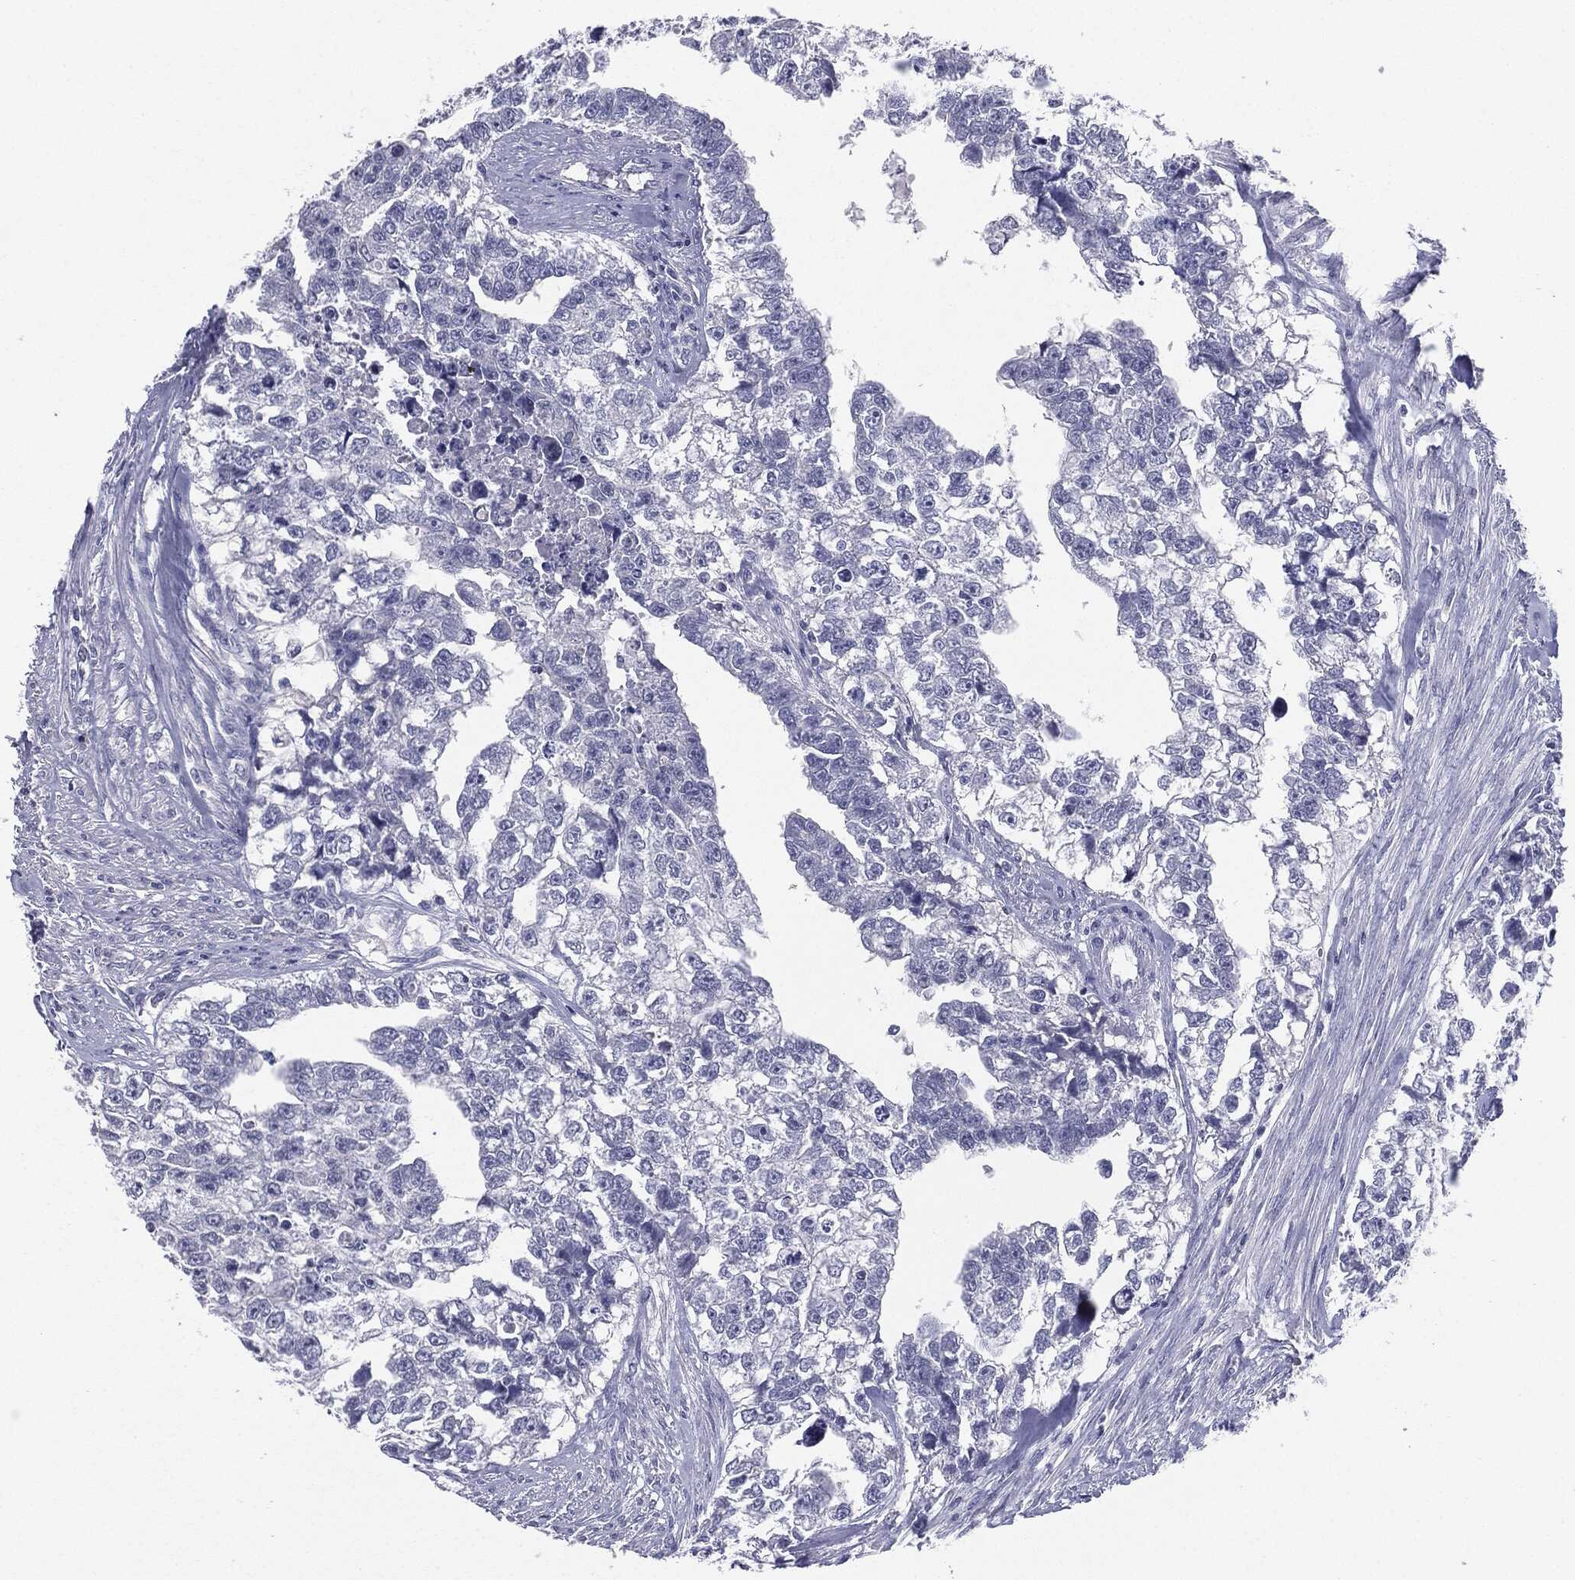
{"staining": {"intensity": "negative", "quantity": "none", "location": "none"}, "tissue": "testis cancer", "cell_type": "Tumor cells", "image_type": "cancer", "snomed": [{"axis": "morphology", "description": "Carcinoma, Embryonal, NOS"}, {"axis": "morphology", "description": "Teratoma, malignant, NOS"}, {"axis": "topography", "description": "Testis"}], "caption": "DAB immunohistochemical staining of testis cancer (malignant teratoma) displays no significant staining in tumor cells.", "gene": "SERPINB4", "patient": {"sex": "male", "age": 44}}